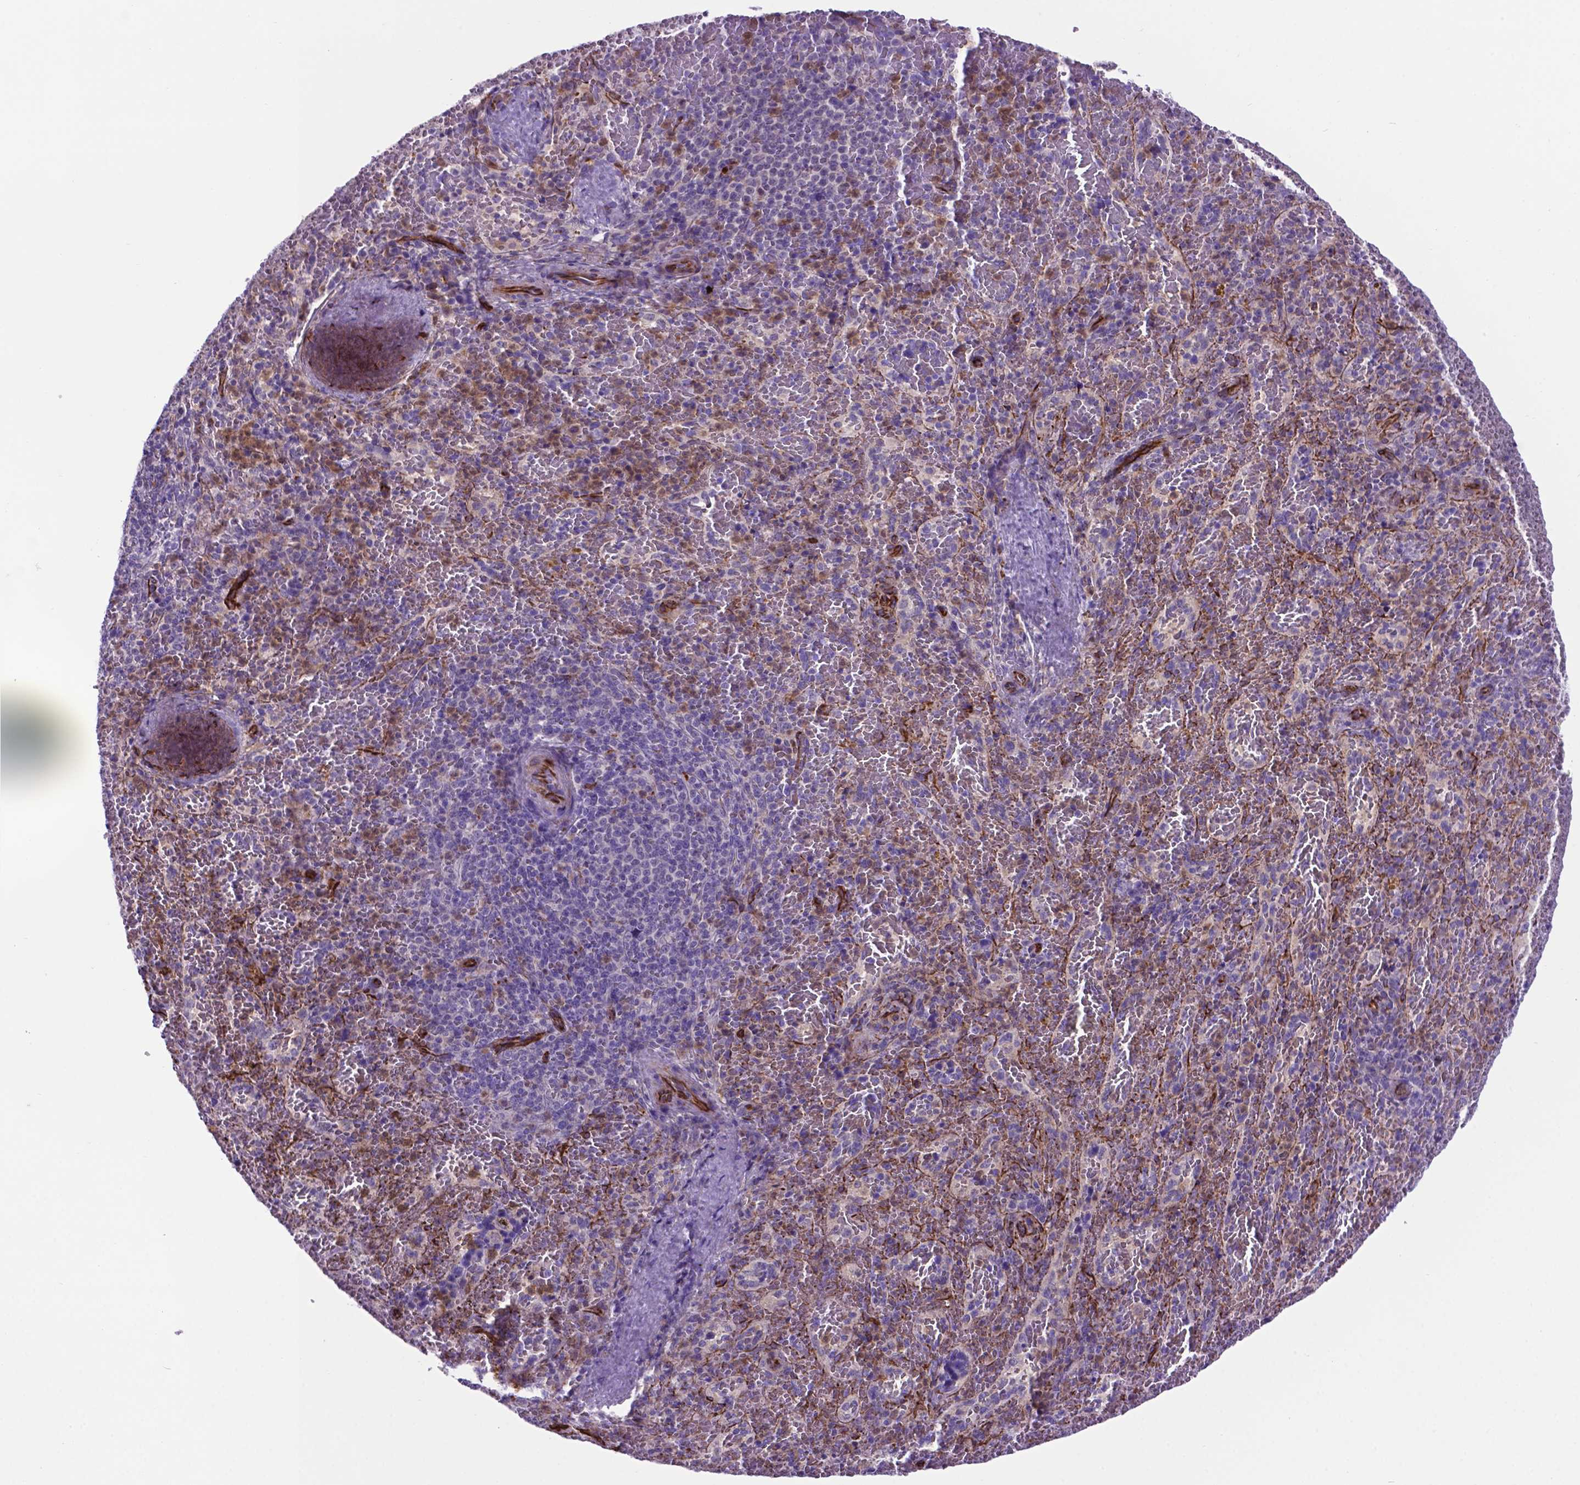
{"staining": {"intensity": "negative", "quantity": "none", "location": "none"}, "tissue": "spleen", "cell_type": "Cells in red pulp", "image_type": "normal", "snomed": [{"axis": "morphology", "description": "Normal tissue, NOS"}, {"axis": "topography", "description": "Spleen"}], "caption": "Spleen was stained to show a protein in brown. There is no significant expression in cells in red pulp. Brightfield microscopy of immunohistochemistry stained with DAB (brown) and hematoxylin (blue), captured at high magnification.", "gene": "LZTR1", "patient": {"sex": "female", "age": 50}}